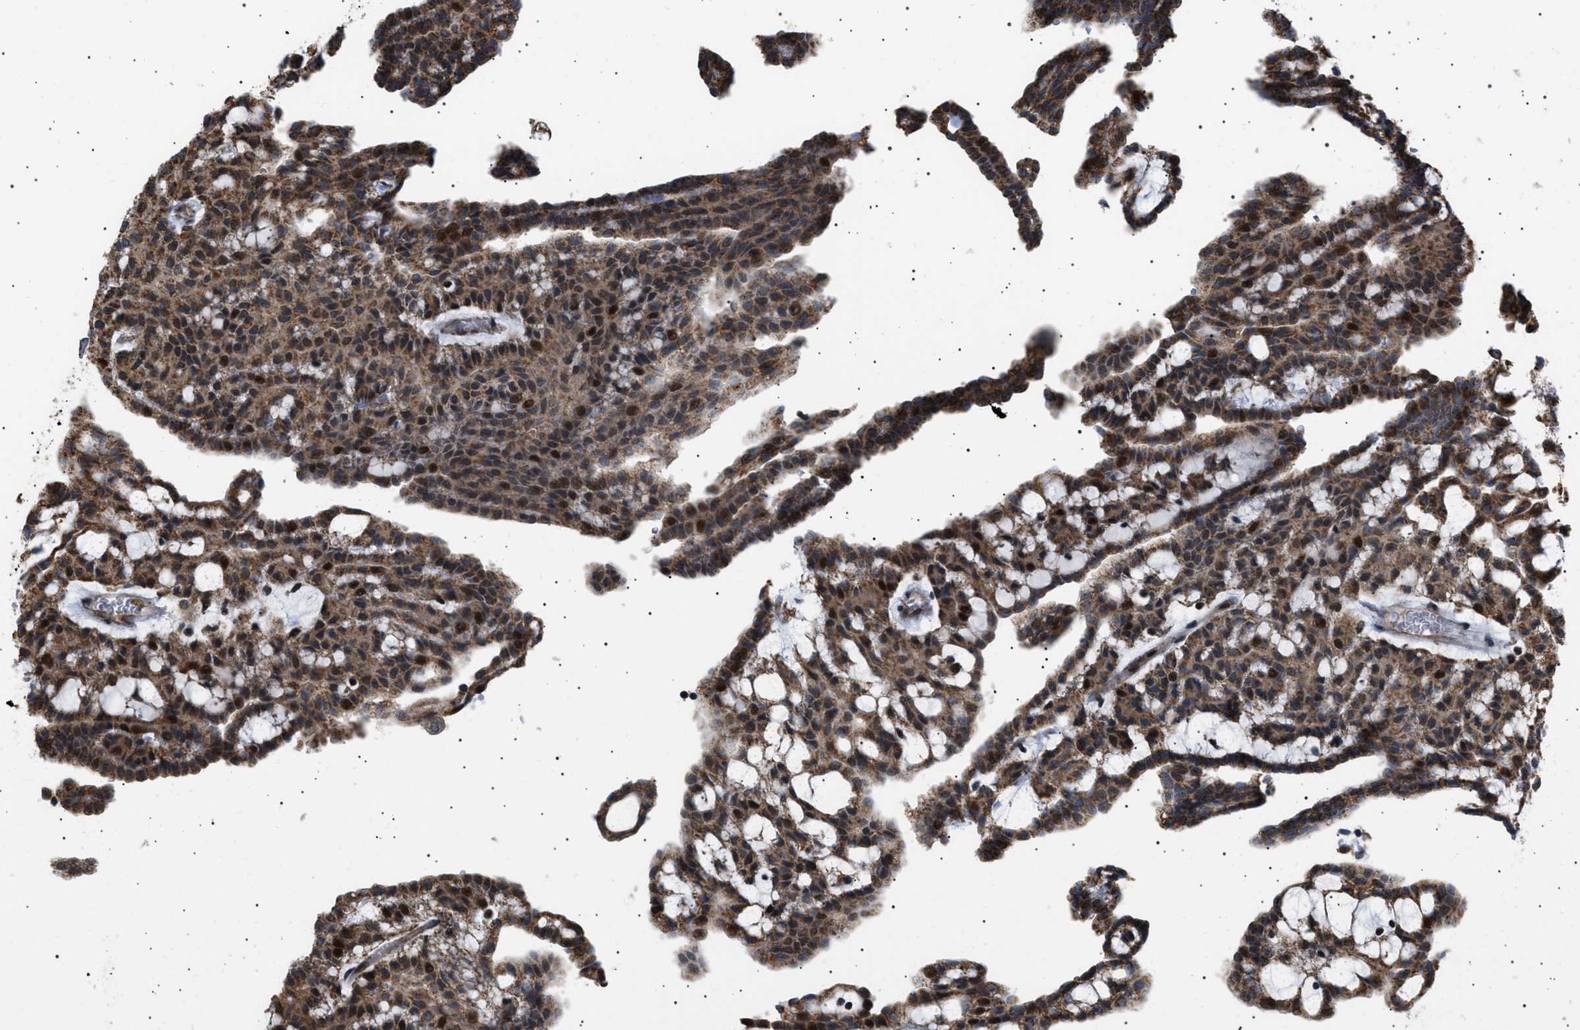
{"staining": {"intensity": "strong", "quantity": ">75%", "location": "cytoplasmic/membranous,nuclear"}, "tissue": "renal cancer", "cell_type": "Tumor cells", "image_type": "cancer", "snomed": [{"axis": "morphology", "description": "Adenocarcinoma, NOS"}, {"axis": "topography", "description": "Kidney"}], "caption": "Approximately >75% of tumor cells in renal cancer show strong cytoplasmic/membranous and nuclear protein expression as visualized by brown immunohistochemical staining.", "gene": "MELK", "patient": {"sex": "male", "age": 63}}